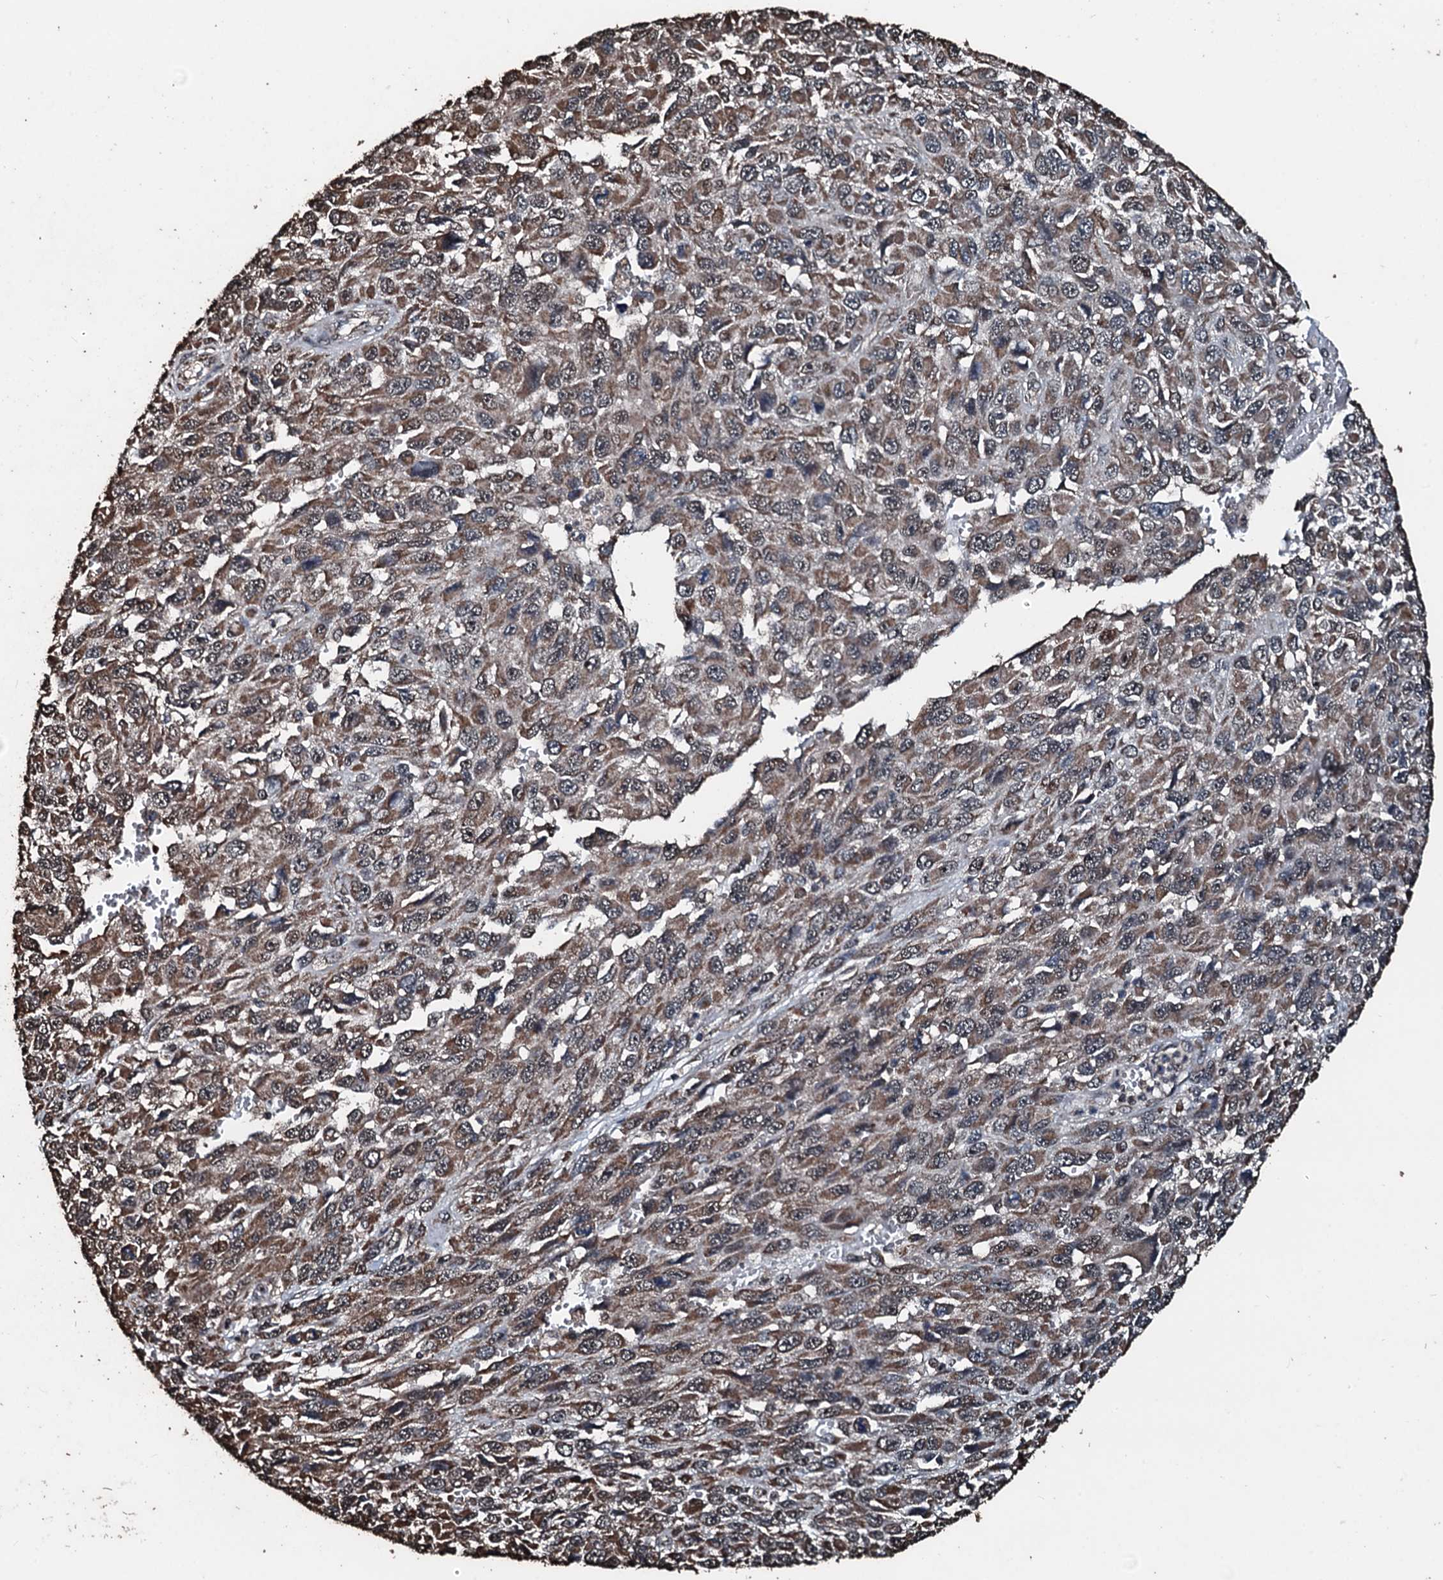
{"staining": {"intensity": "moderate", "quantity": ">75%", "location": "cytoplasmic/membranous"}, "tissue": "melanoma", "cell_type": "Tumor cells", "image_type": "cancer", "snomed": [{"axis": "morphology", "description": "Normal tissue, NOS"}, {"axis": "morphology", "description": "Malignant melanoma, NOS"}, {"axis": "topography", "description": "Skin"}], "caption": "Moderate cytoplasmic/membranous positivity for a protein is seen in about >75% of tumor cells of malignant melanoma using IHC.", "gene": "FAAP24", "patient": {"sex": "female", "age": 96}}